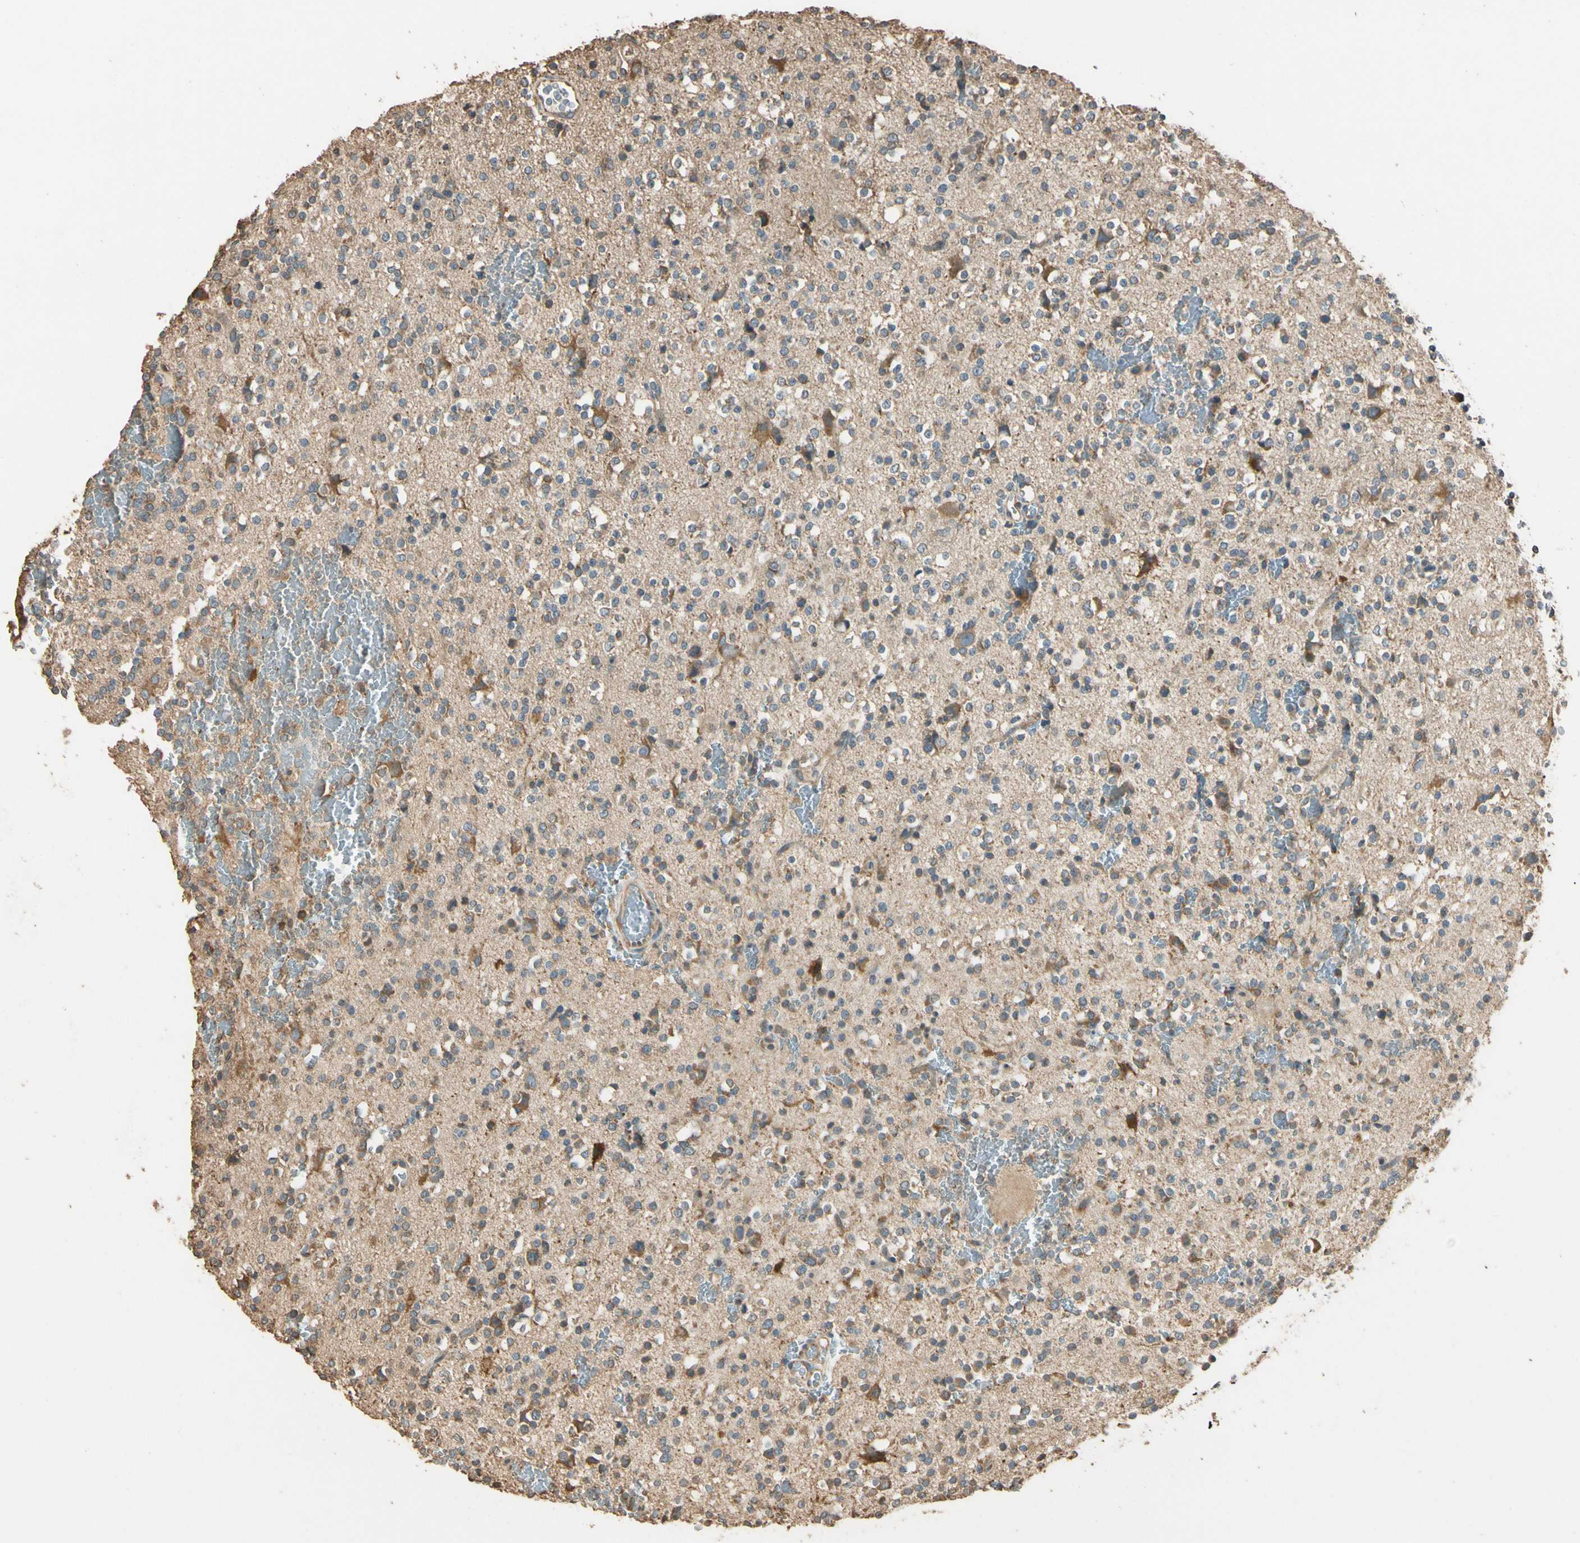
{"staining": {"intensity": "moderate", "quantity": "25%-75%", "location": "cytoplasmic/membranous"}, "tissue": "glioma", "cell_type": "Tumor cells", "image_type": "cancer", "snomed": [{"axis": "morphology", "description": "Glioma, malignant, High grade"}, {"axis": "topography", "description": "Brain"}], "caption": "Moderate cytoplasmic/membranous positivity is identified in about 25%-75% of tumor cells in malignant glioma (high-grade).", "gene": "STX18", "patient": {"sex": "male", "age": 47}}